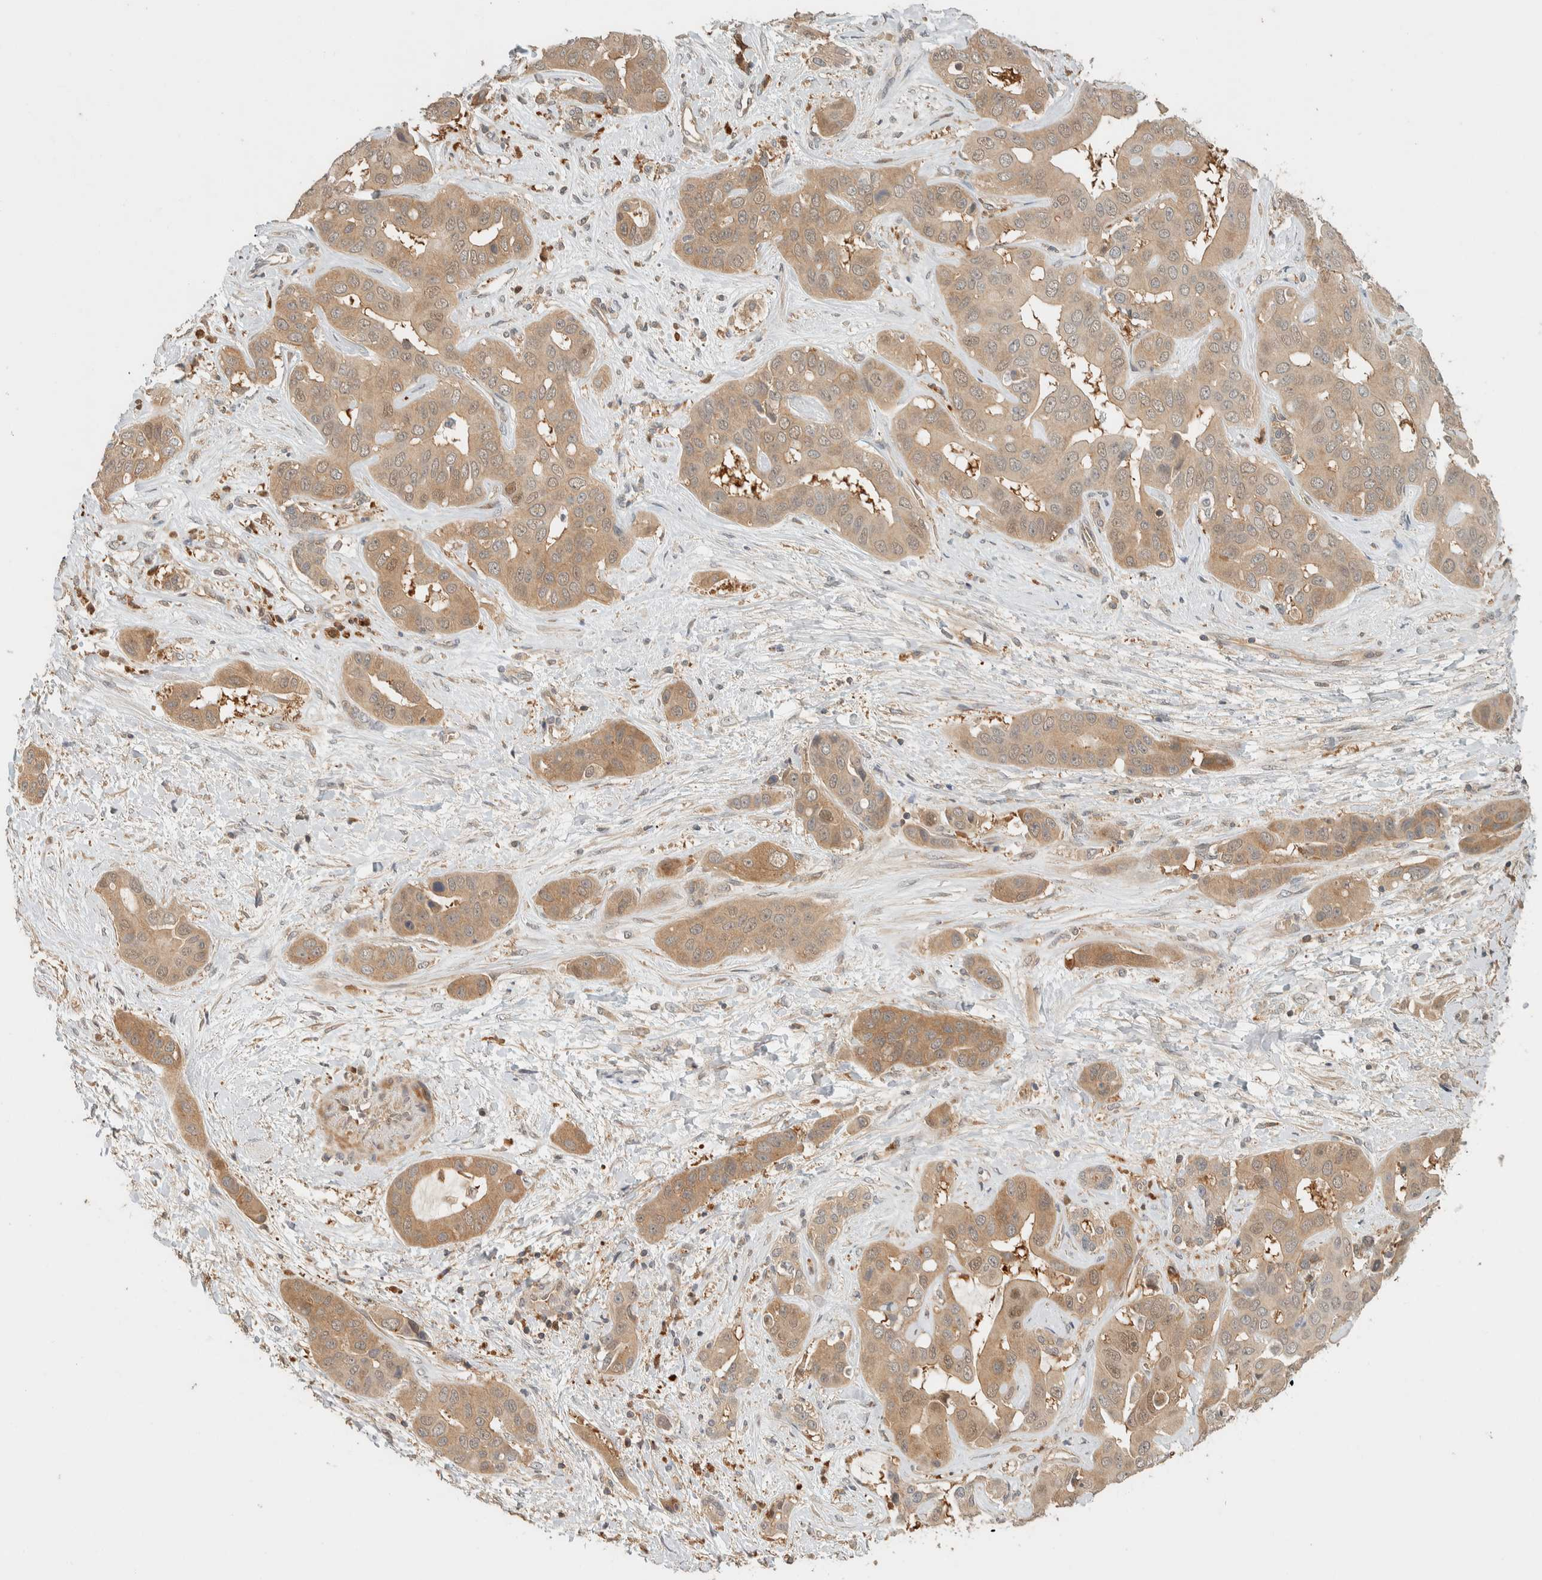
{"staining": {"intensity": "moderate", "quantity": ">75%", "location": "cytoplasmic/membranous"}, "tissue": "liver cancer", "cell_type": "Tumor cells", "image_type": "cancer", "snomed": [{"axis": "morphology", "description": "Cholangiocarcinoma"}, {"axis": "topography", "description": "Liver"}], "caption": "Liver cancer stained with a brown dye demonstrates moderate cytoplasmic/membranous positive staining in approximately >75% of tumor cells.", "gene": "ADSS2", "patient": {"sex": "female", "age": 52}}